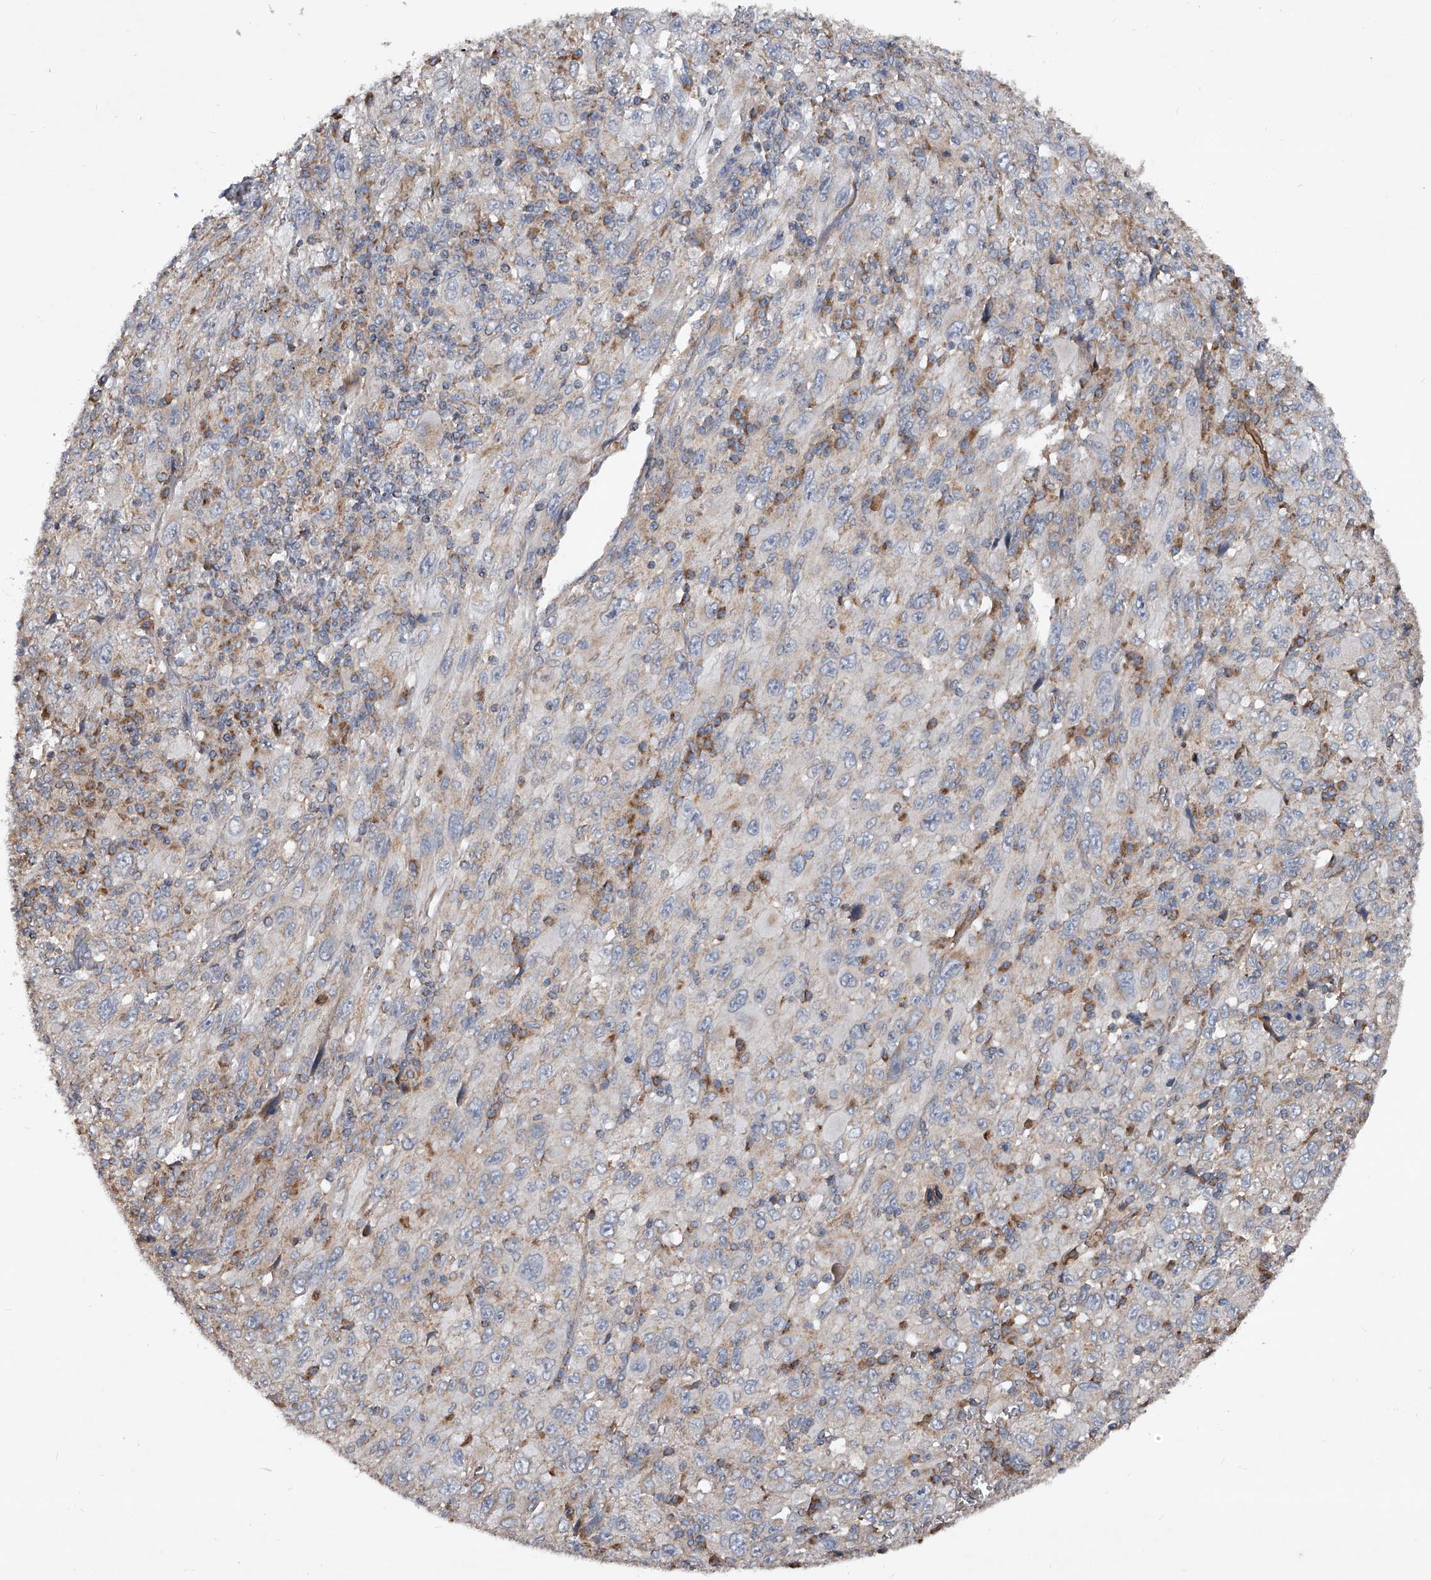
{"staining": {"intensity": "negative", "quantity": "none", "location": "none"}, "tissue": "melanoma", "cell_type": "Tumor cells", "image_type": "cancer", "snomed": [{"axis": "morphology", "description": "Malignant melanoma, Metastatic site"}, {"axis": "topography", "description": "Skin"}], "caption": "Immunohistochemistry photomicrograph of human malignant melanoma (metastatic site) stained for a protein (brown), which reveals no expression in tumor cells.", "gene": "SDHA", "patient": {"sex": "female", "age": 56}}